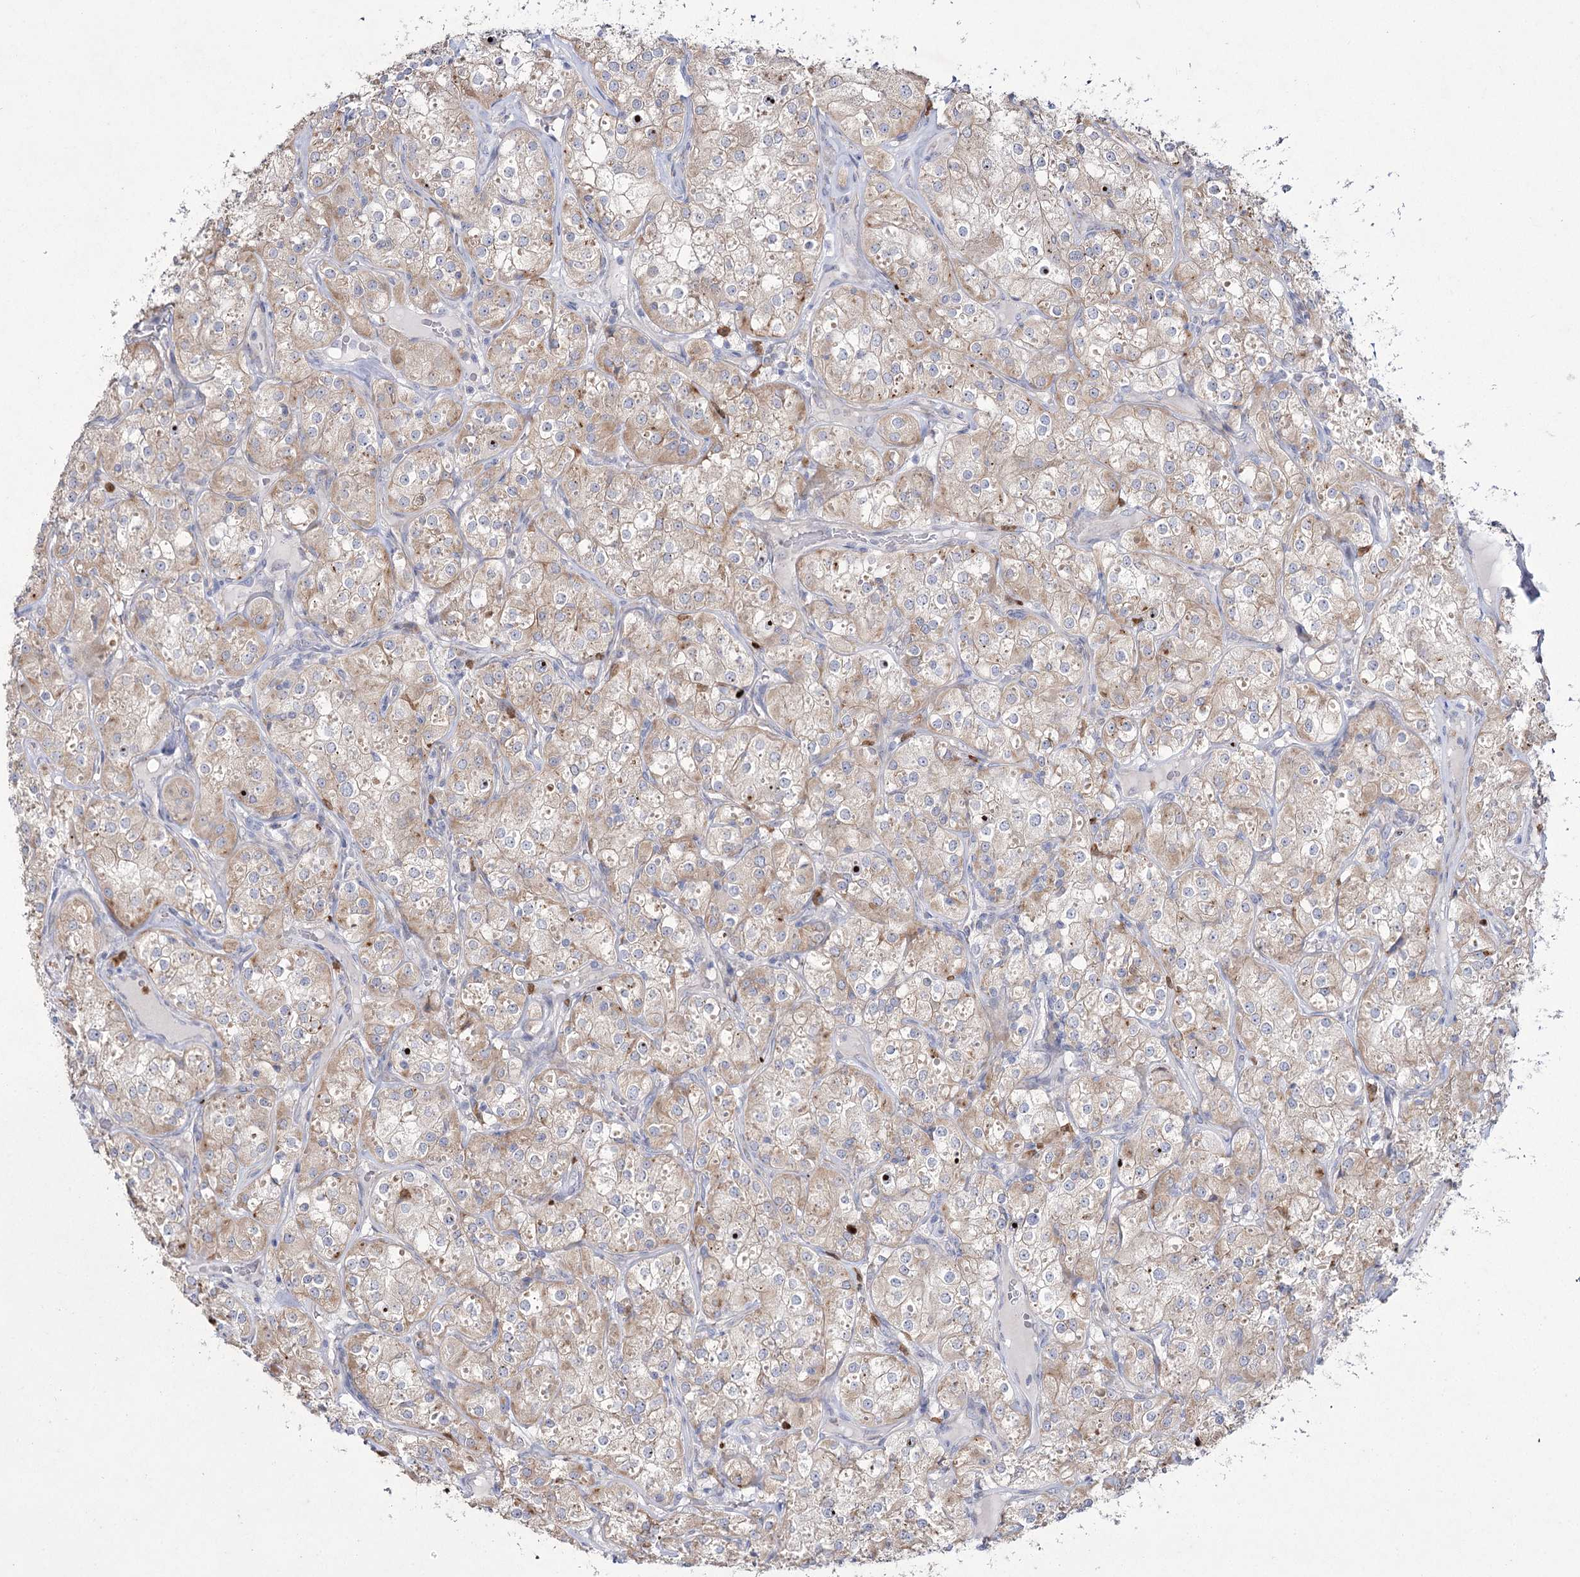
{"staining": {"intensity": "weak", "quantity": ">75%", "location": "cytoplasmic/membranous"}, "tissue": "renal cancer", "cell_type": "Tumor cells", "image_type": "cancer", "snomed": [{"axis": "morphology", "description": "Adenocarcinoma, NOS"}, {"axis": "topography", "description": "Kidney"}], "caption": "The photomicrograph demonstrates a brown stain indicating the presence of a protein in the cytoplasmic/membranous of tumor cells in renal cancer (adenocarcinoma).", "gene": "NIPAL4", "patient": {"sex": "male", "age": 77}}